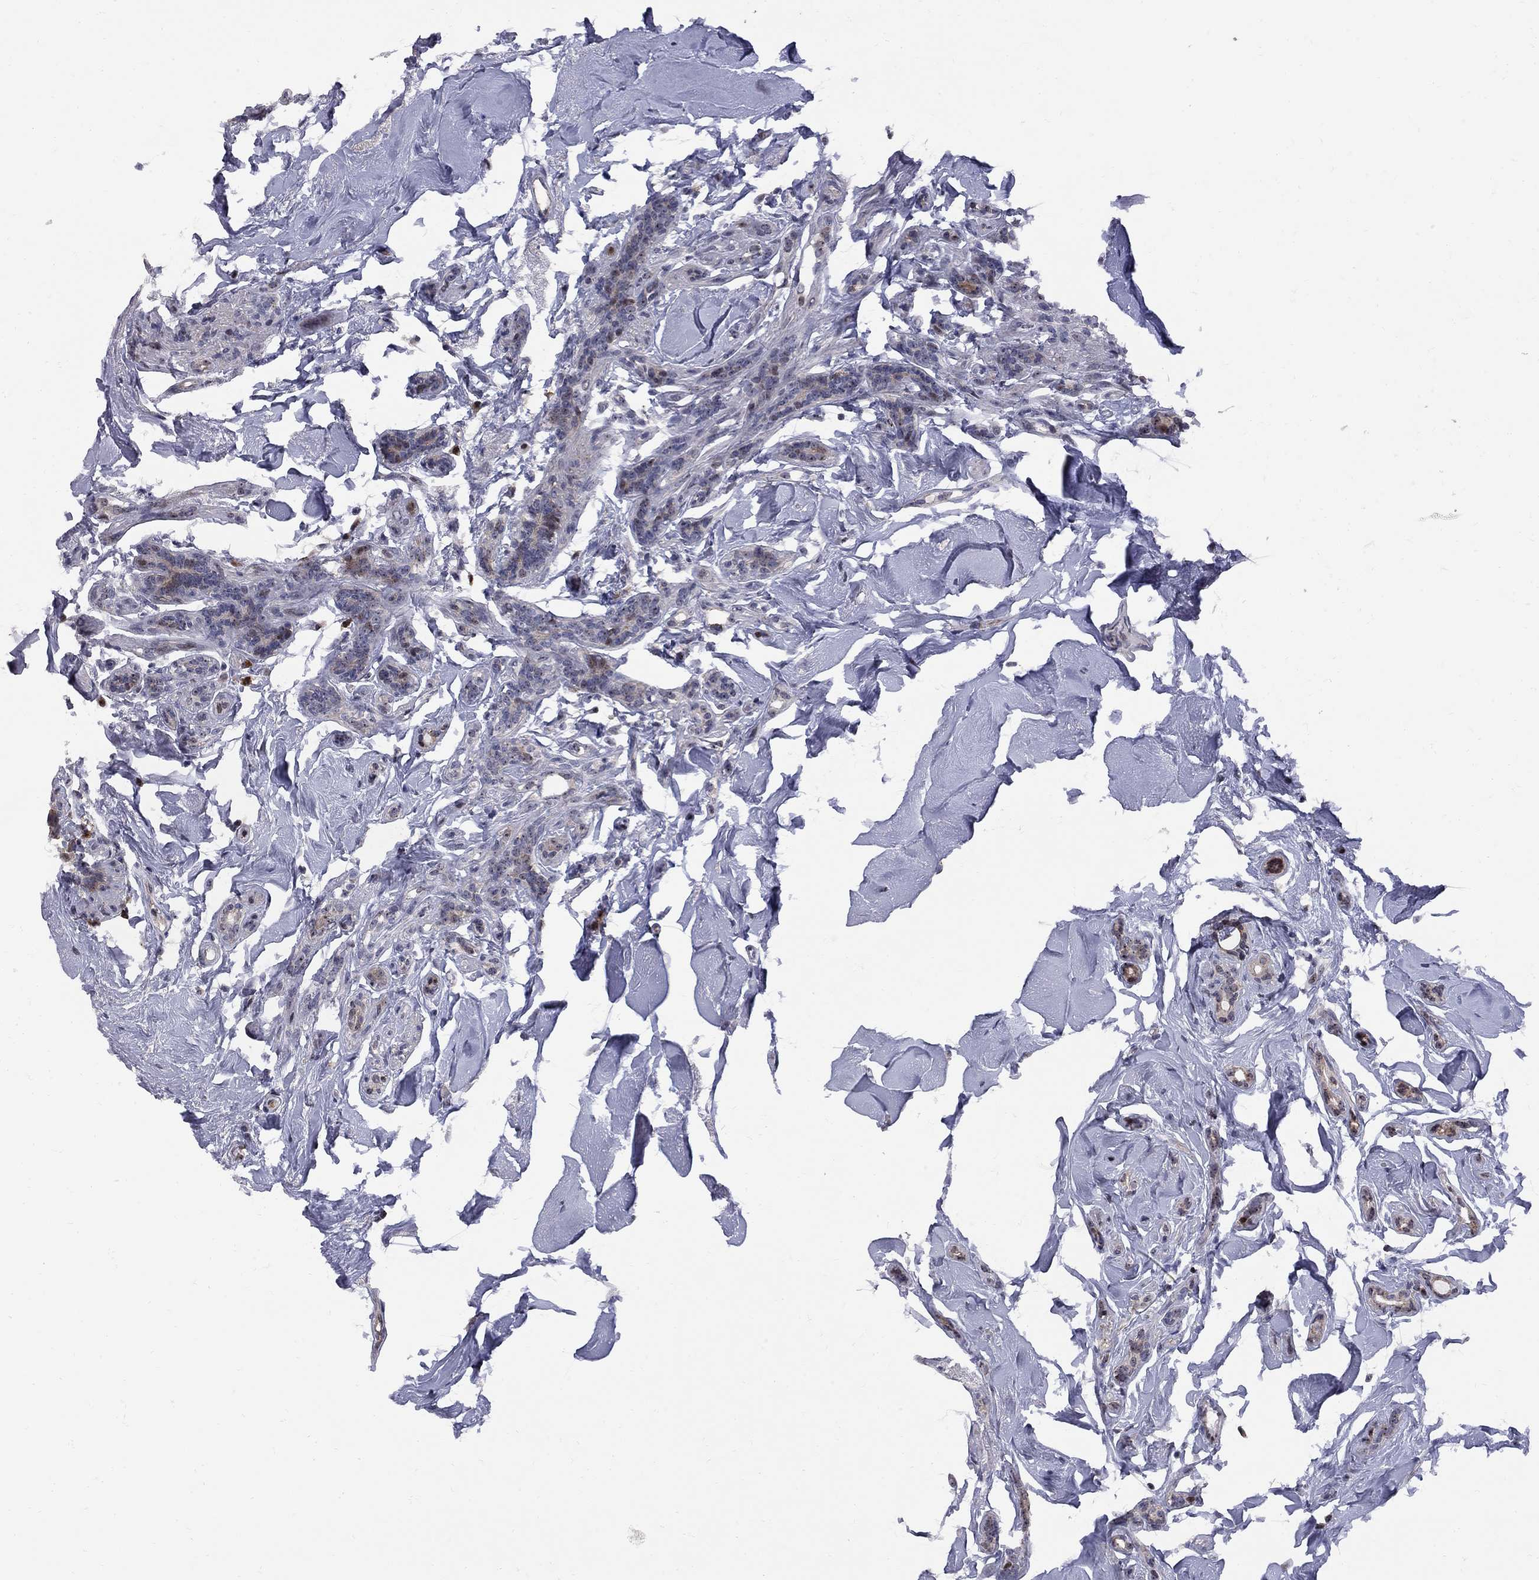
{"staining": {"intensity": "weak", "quantity": "<25%", "location": "cytoplasmic/membranous,nuclear"}, "tissue": "breast cancer", "cell_type": "Tumor cells", "image_type": "cancer", "snomed": [{"axis": "morphology", "description": "Duct carcinoma"}, {"axis": "topography", "description": "Breast"}], "caption": "Tumor cells show no significant expression in breast cancer.", "gene": "DHX33", "patient": {"sex": "female", "age": 83}}